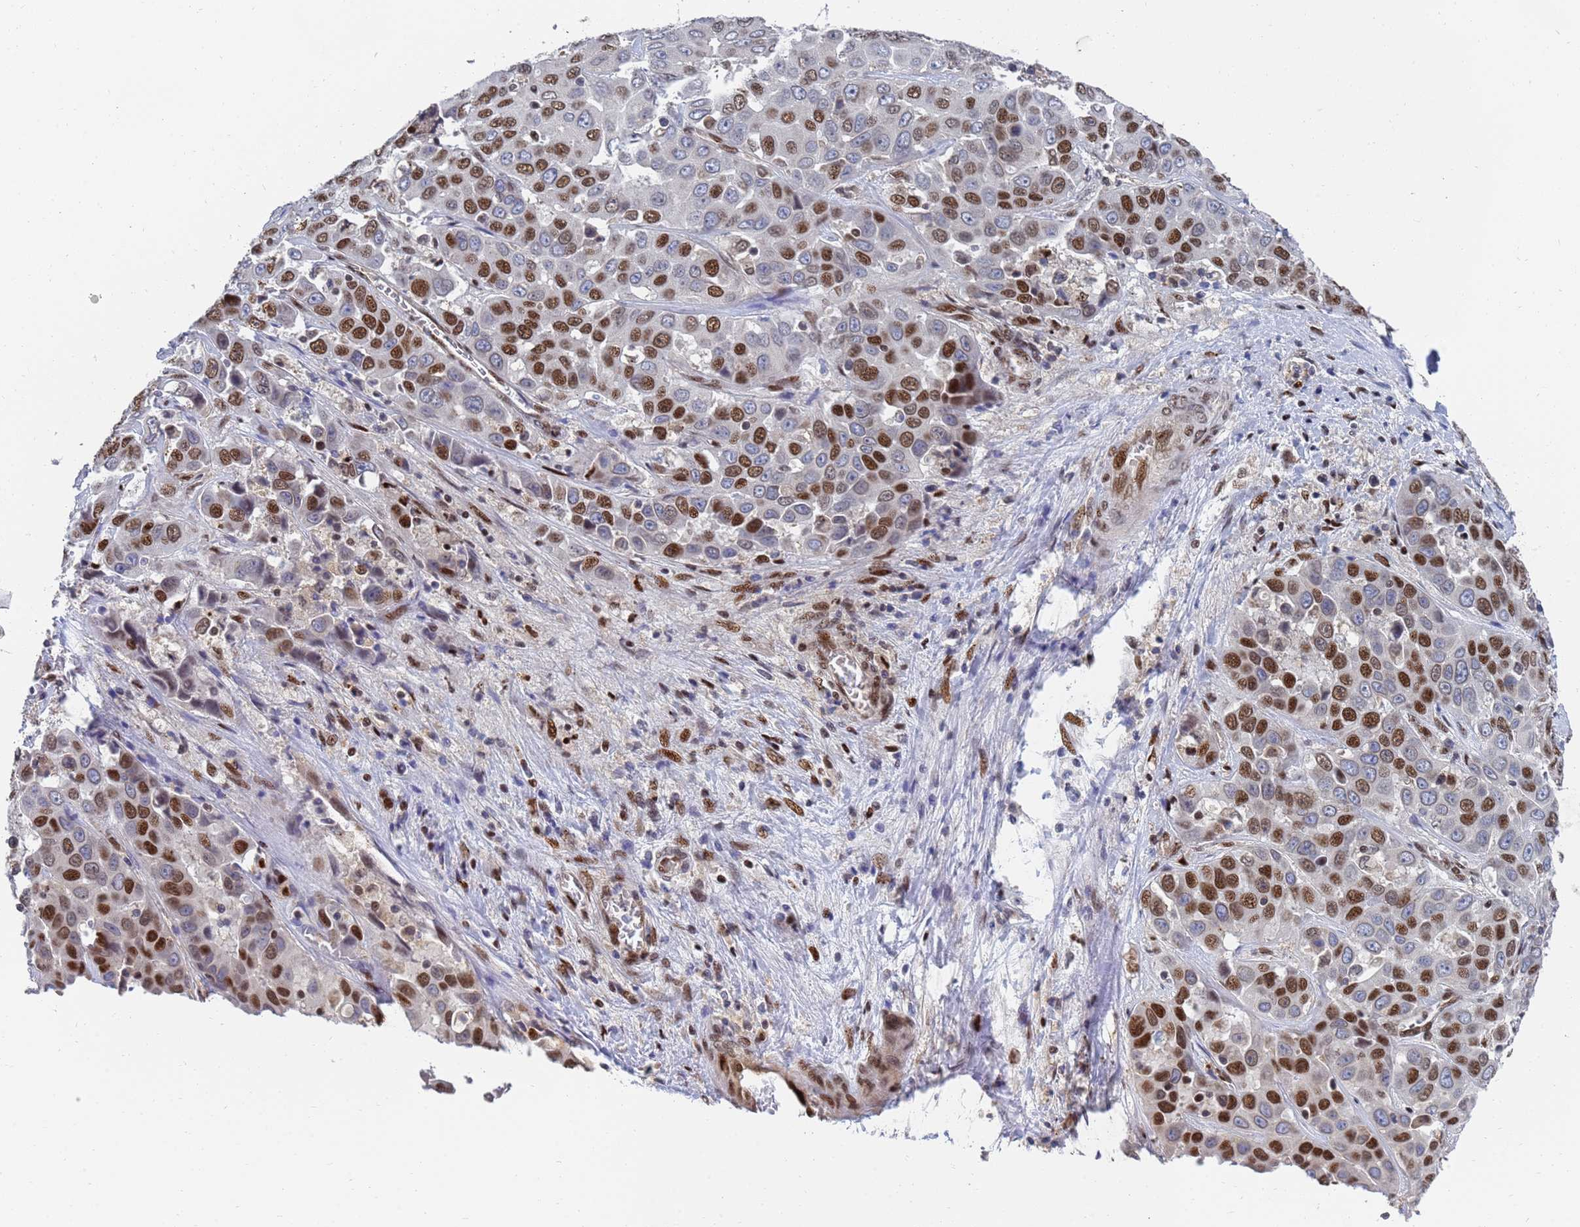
{"staining": {"intensity": "strong", "quantity": "25%-75%", "location": "nuclear"}, "tissue": "liver cancer", "cell_type": "Tumor cells", "image_type": "cancer", "snomed": [{"axis": "morphology", "description": "Cholangiocarcinoma"}, {"axis": "topography", "description": "Liver"}], "caption": "Immunohistochemistry (IHC) of human cholangiocarcinoma (liver) exhibits high levels of strong nuclear staining in approximately 25%-75% of tumor cells.", "gene": "AP5Z1", "patient": {"sex": "female", "age": 52}}